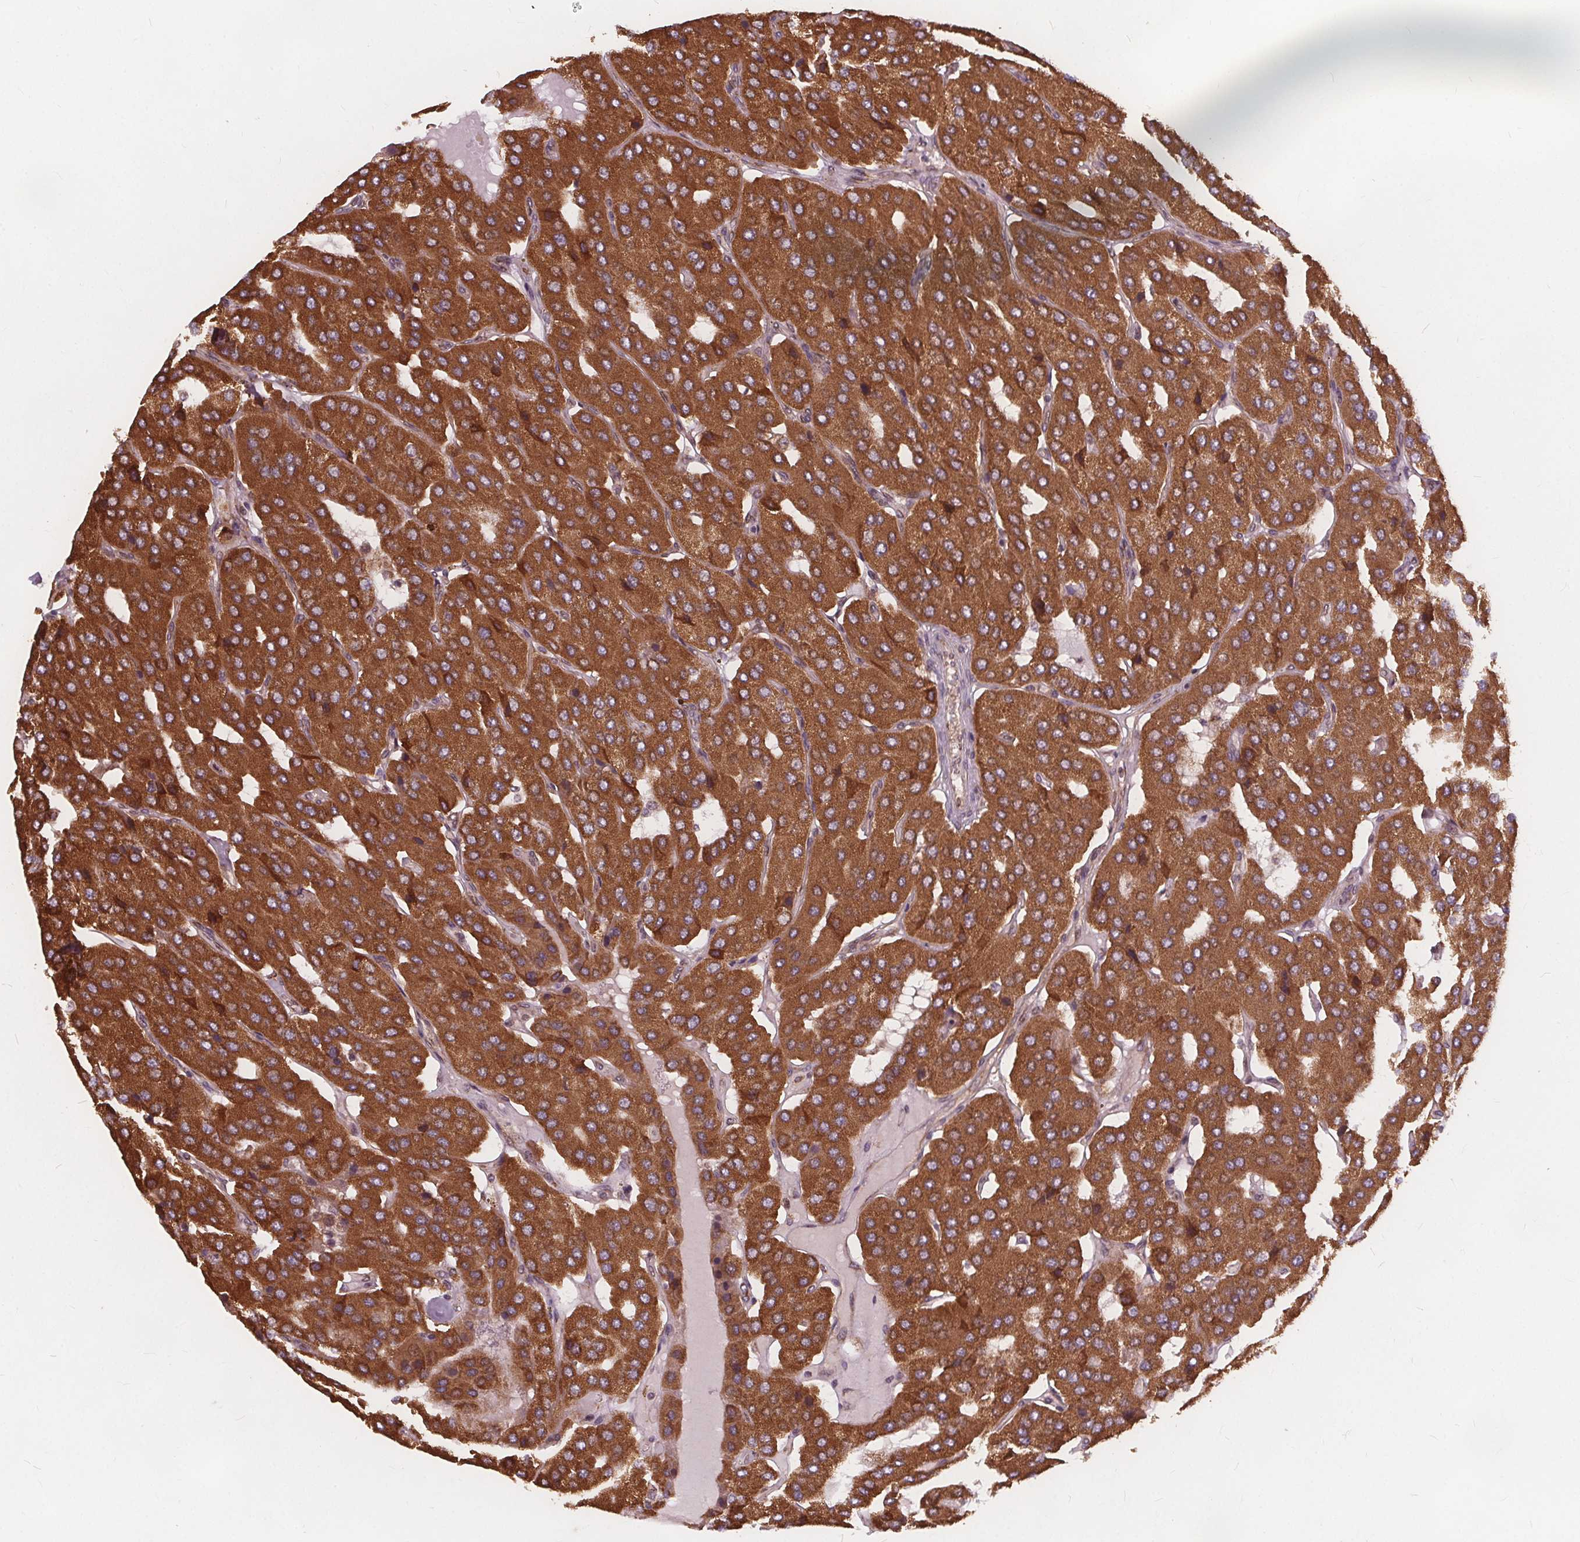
{"staining": {"intensity": "strong", "quantity": ">75%", "location": "cytoplasmic/membranous"}, "tissue": "parathyroid gland", "cell_type": "Glandular cells", "image_type": "normal", "snomed": [{"axis": "morphology", "description": "Normal tissue, NOS"}, {"axis": "morphology", "description": "Adenoma, NOS"}, {"axis": "topography", "description": "Parathyroid gland"}], "caption": "Immunohistochemical staining of unremarkable parathyroid gland reveals >75% levels of strong cytoplasmic/membranous protein expression in approximately >75% of glandular cells. (DAB IHC, brown staining for protein, blue staining for nuclei).", "gene": "PLSCR3", "patient": {"sex": "female", "age": 86}}